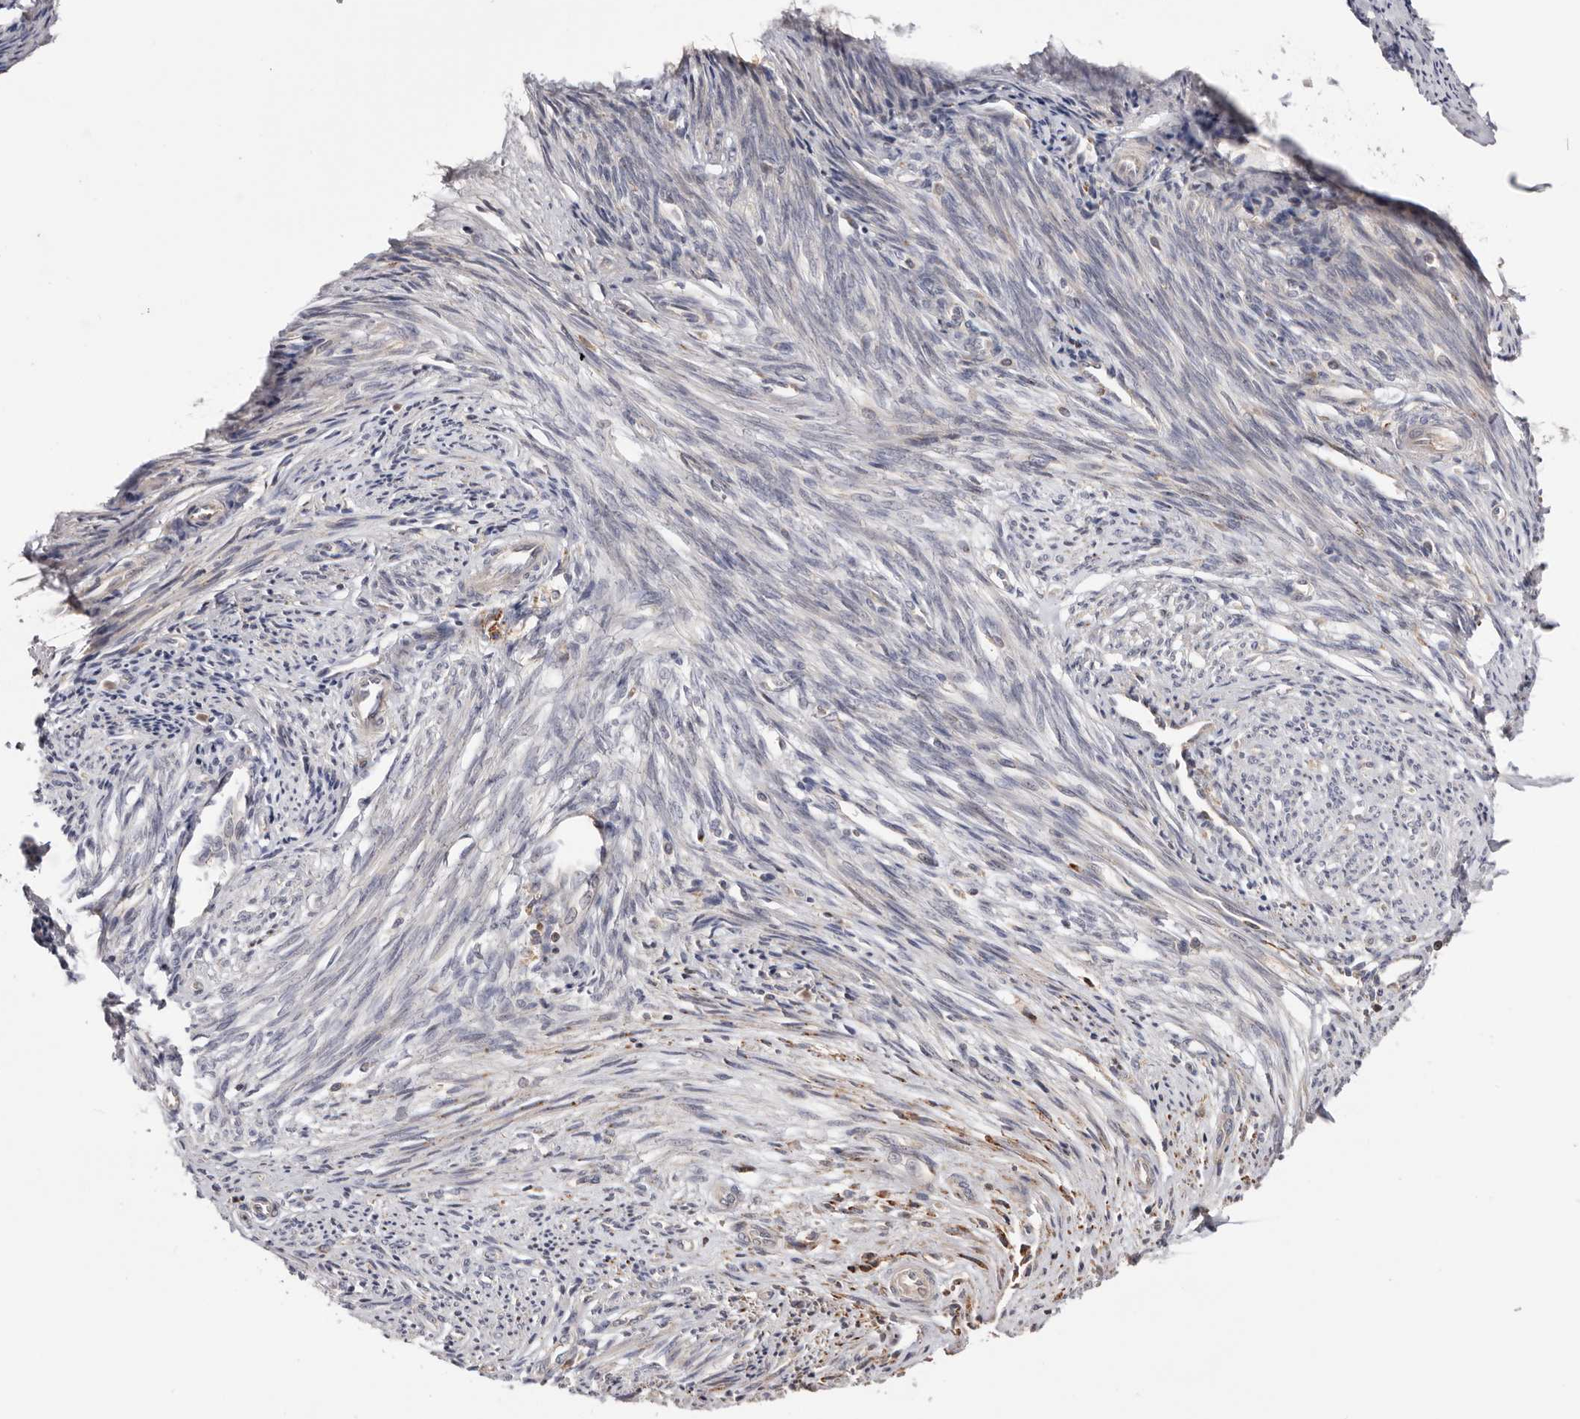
{"staining": {"intensity": "moderate", "quantity": "<25%", "location": "cytoplasmic/membranous"}, "tissue": "endometrium", "cell_type": "Cells in endometrial stroma", "image_type": "normal", "snomed": [{"axis": "morphology", "description": "Normal tissue, NOS"}, {"axis": "topography", "description": "Endometrium"}], "caption": "An IHC photomicrograph of unremarkable tissue is shown. Protein staining in brown shows moderate cytoplasmic/membranous positivity in endometrium within cells in endometrial stroma. (Brightfield microscopy of DAB IHC at high magnification).", "gene": "RNF213", "patient": {"sex": "female", "age": 56}}